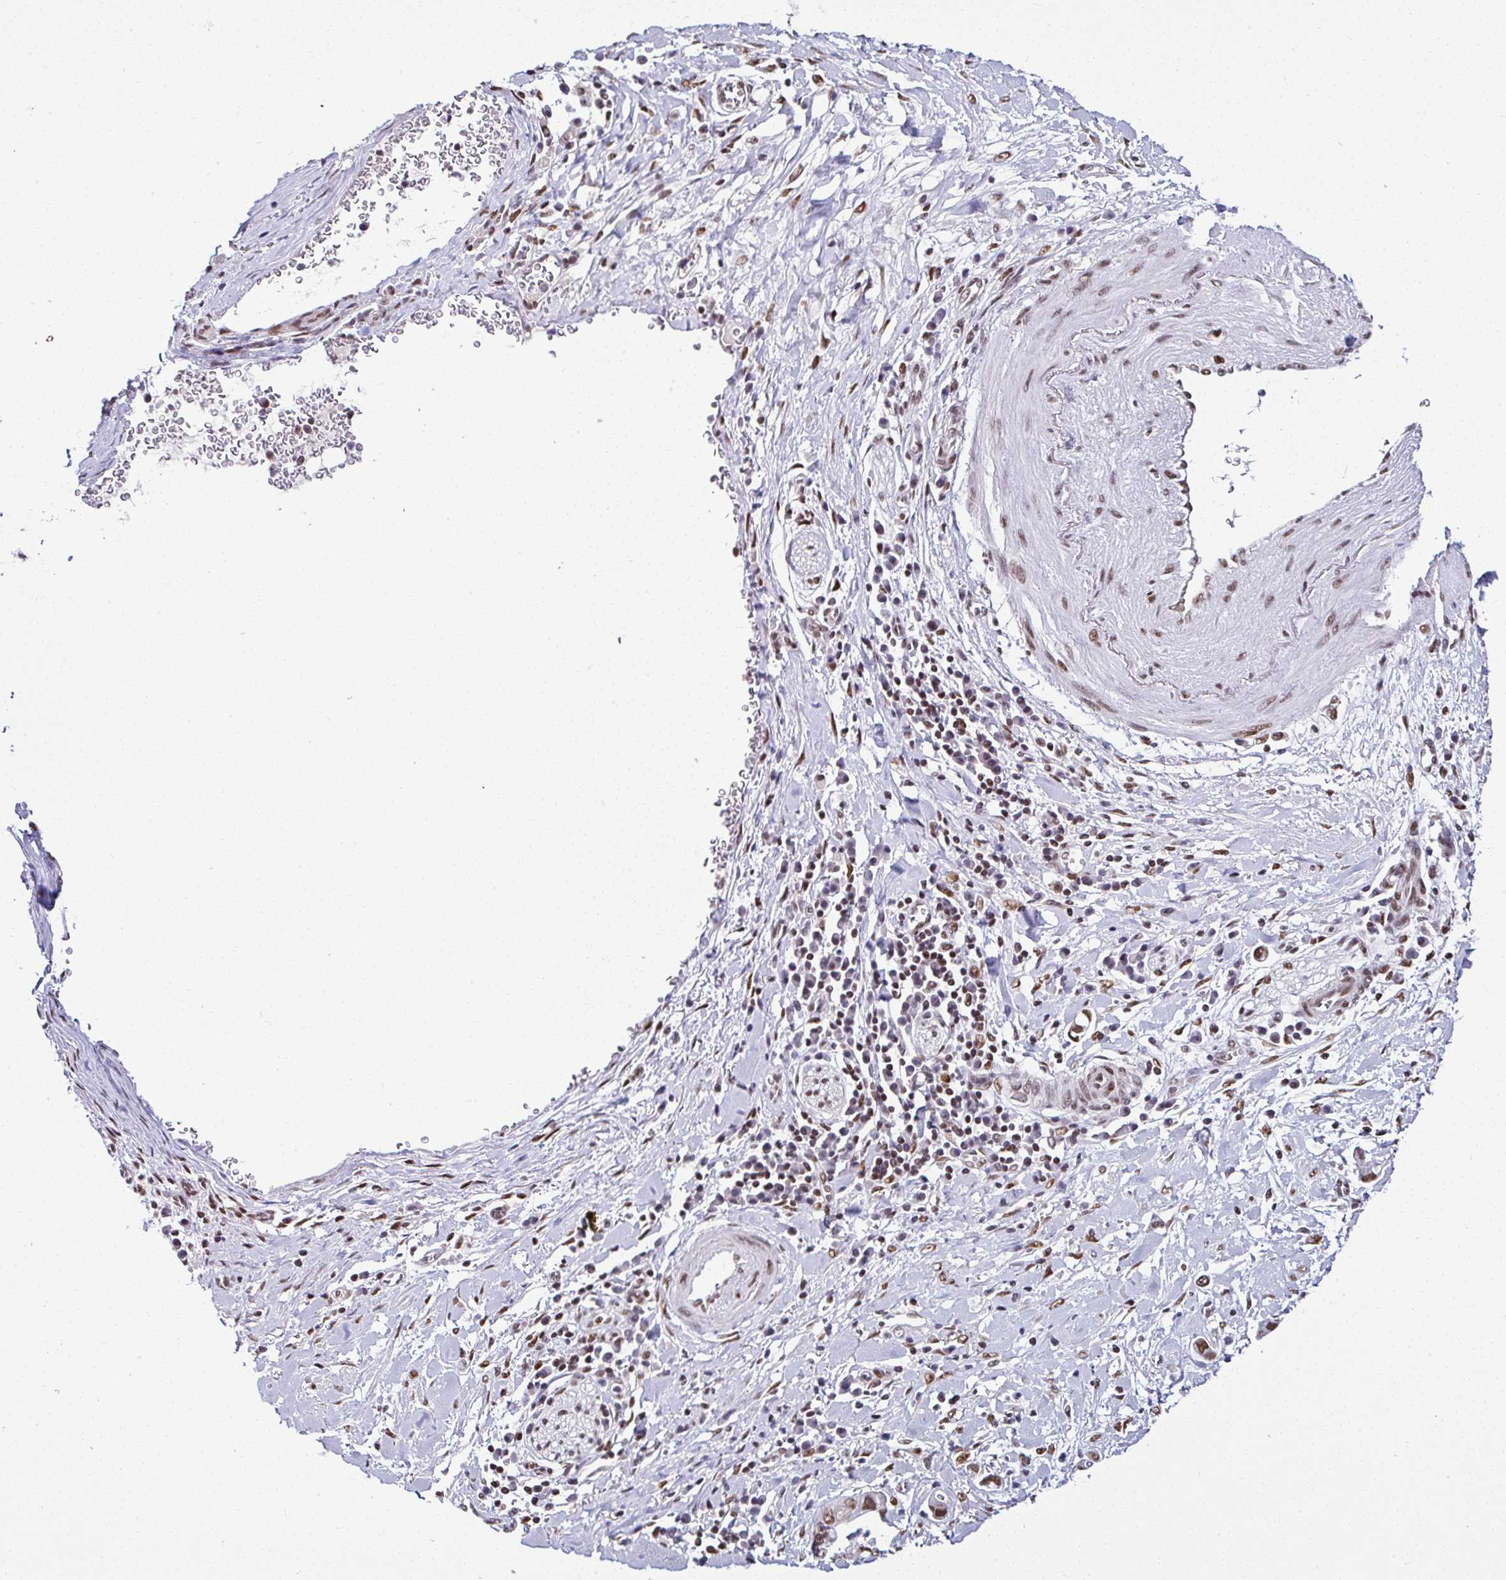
{"staining": {"intensity": "moderate", "quantity": ">75%", "location": "nuclear"}, "tissue": "pancreatic cancer", "cell_type": "Tumor cells", "image_type": "cancer", "snomed": [{"axis": "morphology", "description": "Adenocarcinoma, NOS"}, {"axis": "topography", "description": "Pancreas"}], "caption": "Protein staining of adenocarcinoma (pancreatic) tissue demonstrates moderate nuclear staining in approximately >75% of tumor cells. (DAB = brown stain, brightfield microscopy at high magnification).", "gene": "DR1", "patient": {"sex": "male", "age": 75}}